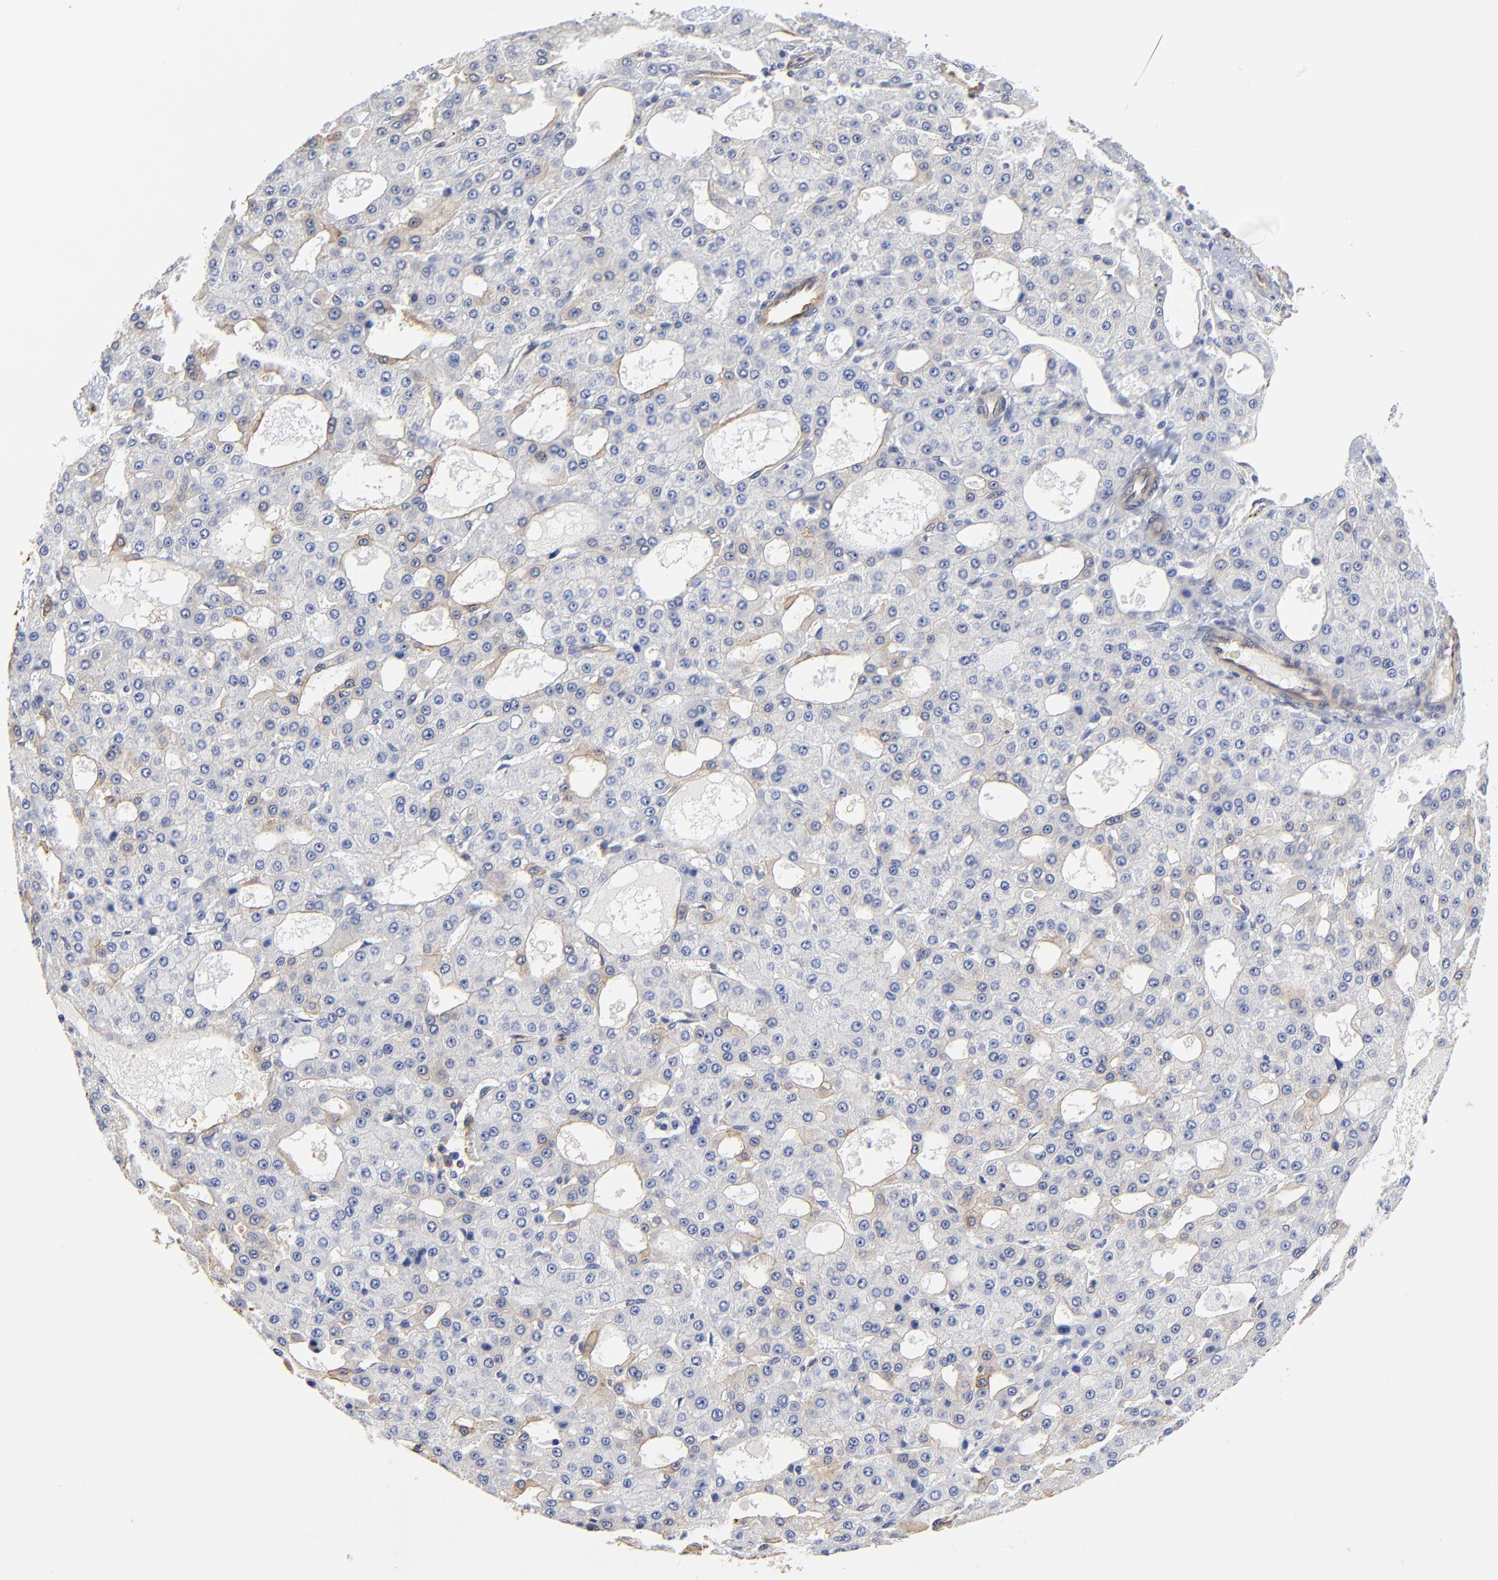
{"staining": {"intensity": "negative", "quantity": "none", "location": "none"}, "tissue": "liver cancer", "cell_type": "Tumor cells", "image_type": "cancer", "snomed": [{"axis": "morphology", "description": "Carcinoma, Hepatocellular, NOS"}, {"axis": "topography", "description": "Liver"}], "caption": "This is an immunohistochemistry micrograph of liver cancer. There is no positivity in tumor cells.", "gene": "TAGLN2", "patient": {"sex": "male", "age": 47}}